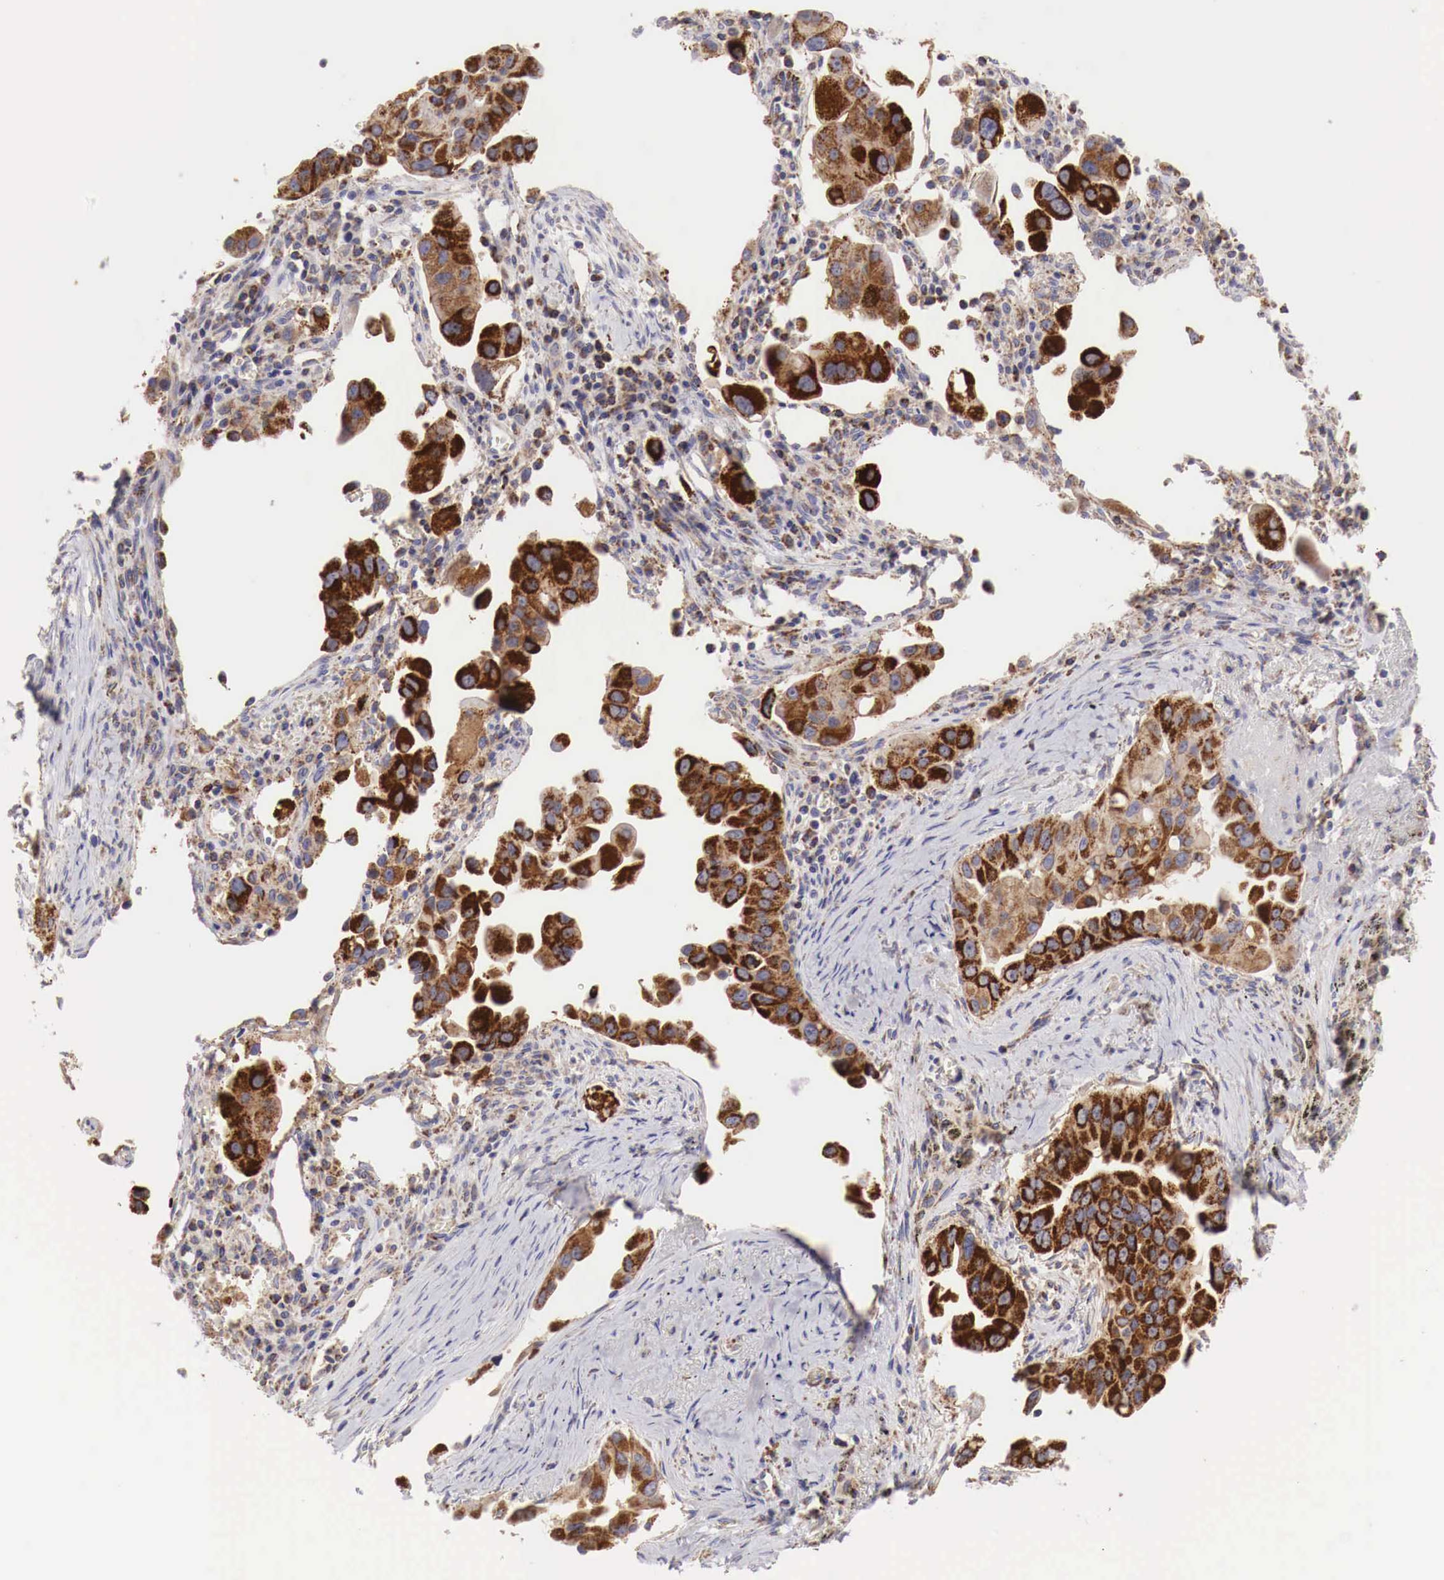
{"staining": {"intensity": "strong", "quantity": ">75%", "location": "cytoplasmic/membranous"}, "tissue": "lung cancer", "cell_type": "Tumor cells", "image_type": "cancer", "snomed": [{"axis": "morphology", "description": "Adenocarcinoma, NOS"}, {"axis": "topography", "description": "Lung"}], "caption": "Lung adenocarcinoma was stained to show a protein in brown. There is high levels of strong cytoplasmic/membranous positivity in about >75% of tumor cells.", "gene": "XPNPEP3", "patient": {"sex": "male", "age": 68}}